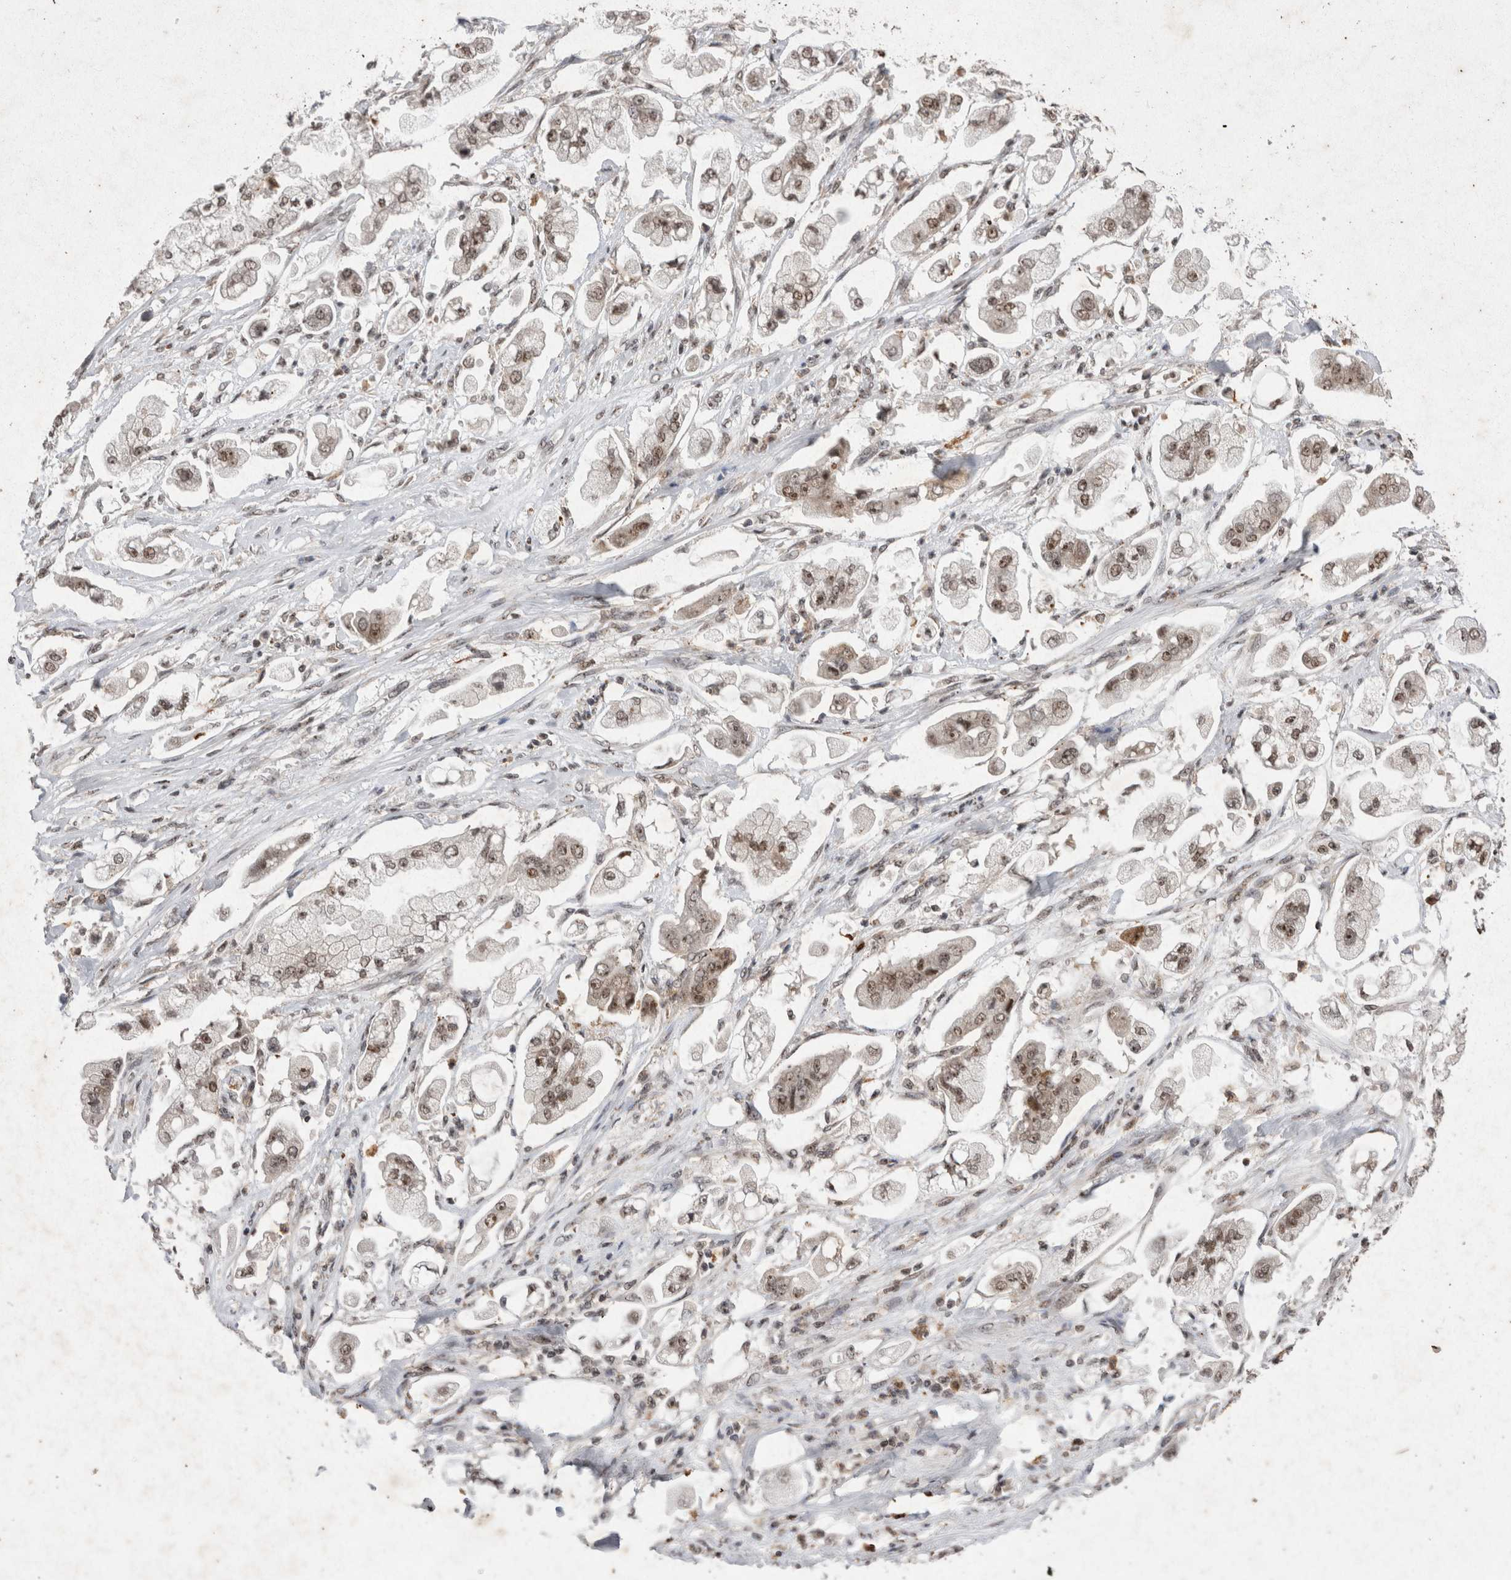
{"staining": {"intensity": "moderate", "quantity": ">75%", "location": "nuclear"}, "tissue": "stomach cancer", "cell_type": "Tumor cells", "image_type": "cancer", "snomed": [{"axis": "morphology", "description": "Adenocarcinoma, NOS"}, {"axis": "topography", "description": "Stomach"}], "caption": "Immunohistochemistry (IHC) (DAB (3,3'-diaminobenzidine)) staining of stomach adenocarcinoma shows moderate nuclear protein staining in about >75% of tumor cells.", "gene": "STK11", "patient": {"sex": "male", "age": 62}}